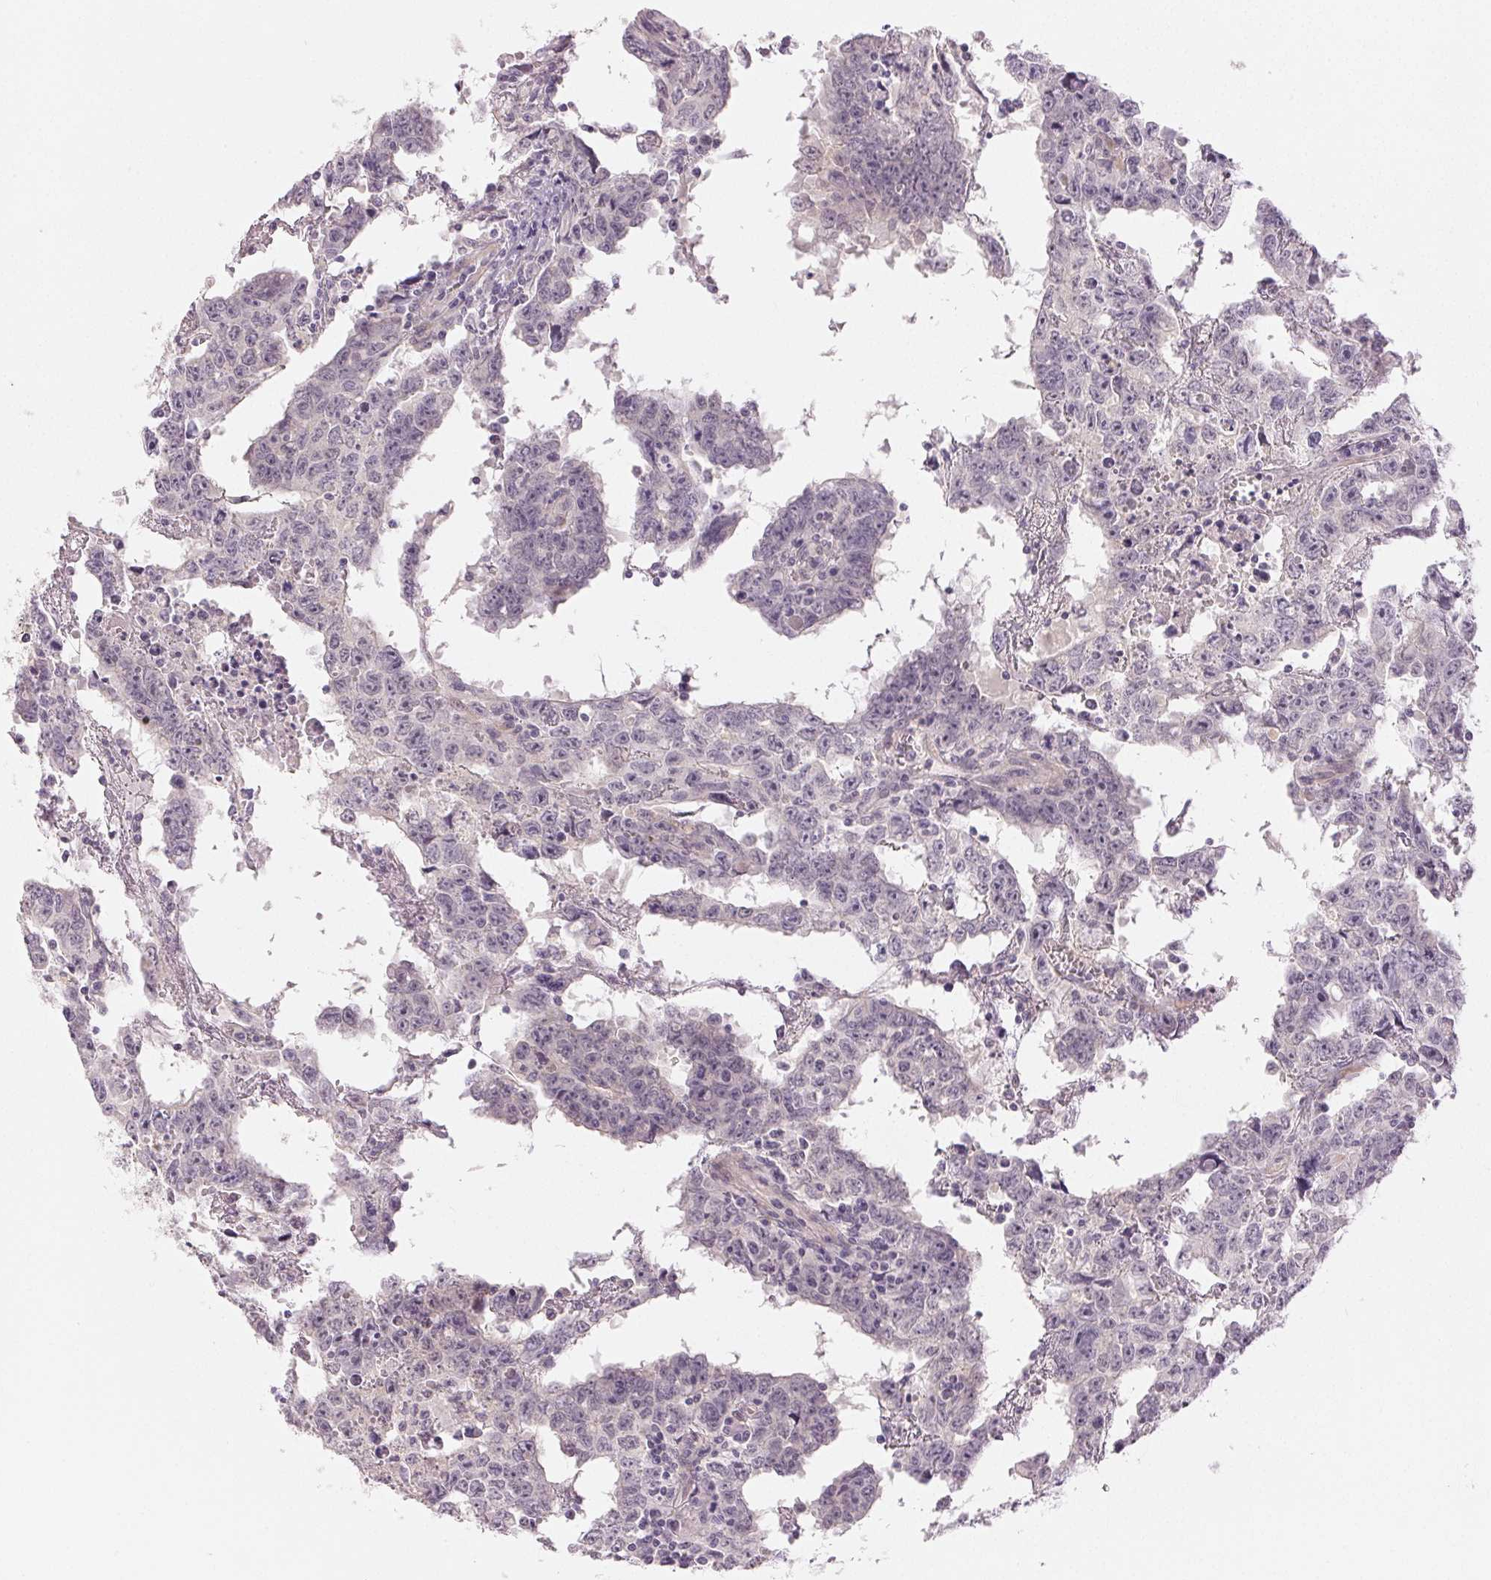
{"staining": {"intensity": "negative", "quantity": "none", "location": "none"}, "tissue": "testis cancer", "cell_type": "Tumor cells", "image_type": "cancer", "snomed": [{"axis": "morphology", "description": "Carcinoma, Embryonal, NOS"}, {"axis": "topography", "description": "Testis"}], "caption": "IHC of human testis embryonal carcinoma exhibits no positivity in tumor cells.", "gene": "MAP1LC3A", "patient": {"sex": "male", "age": 22}}